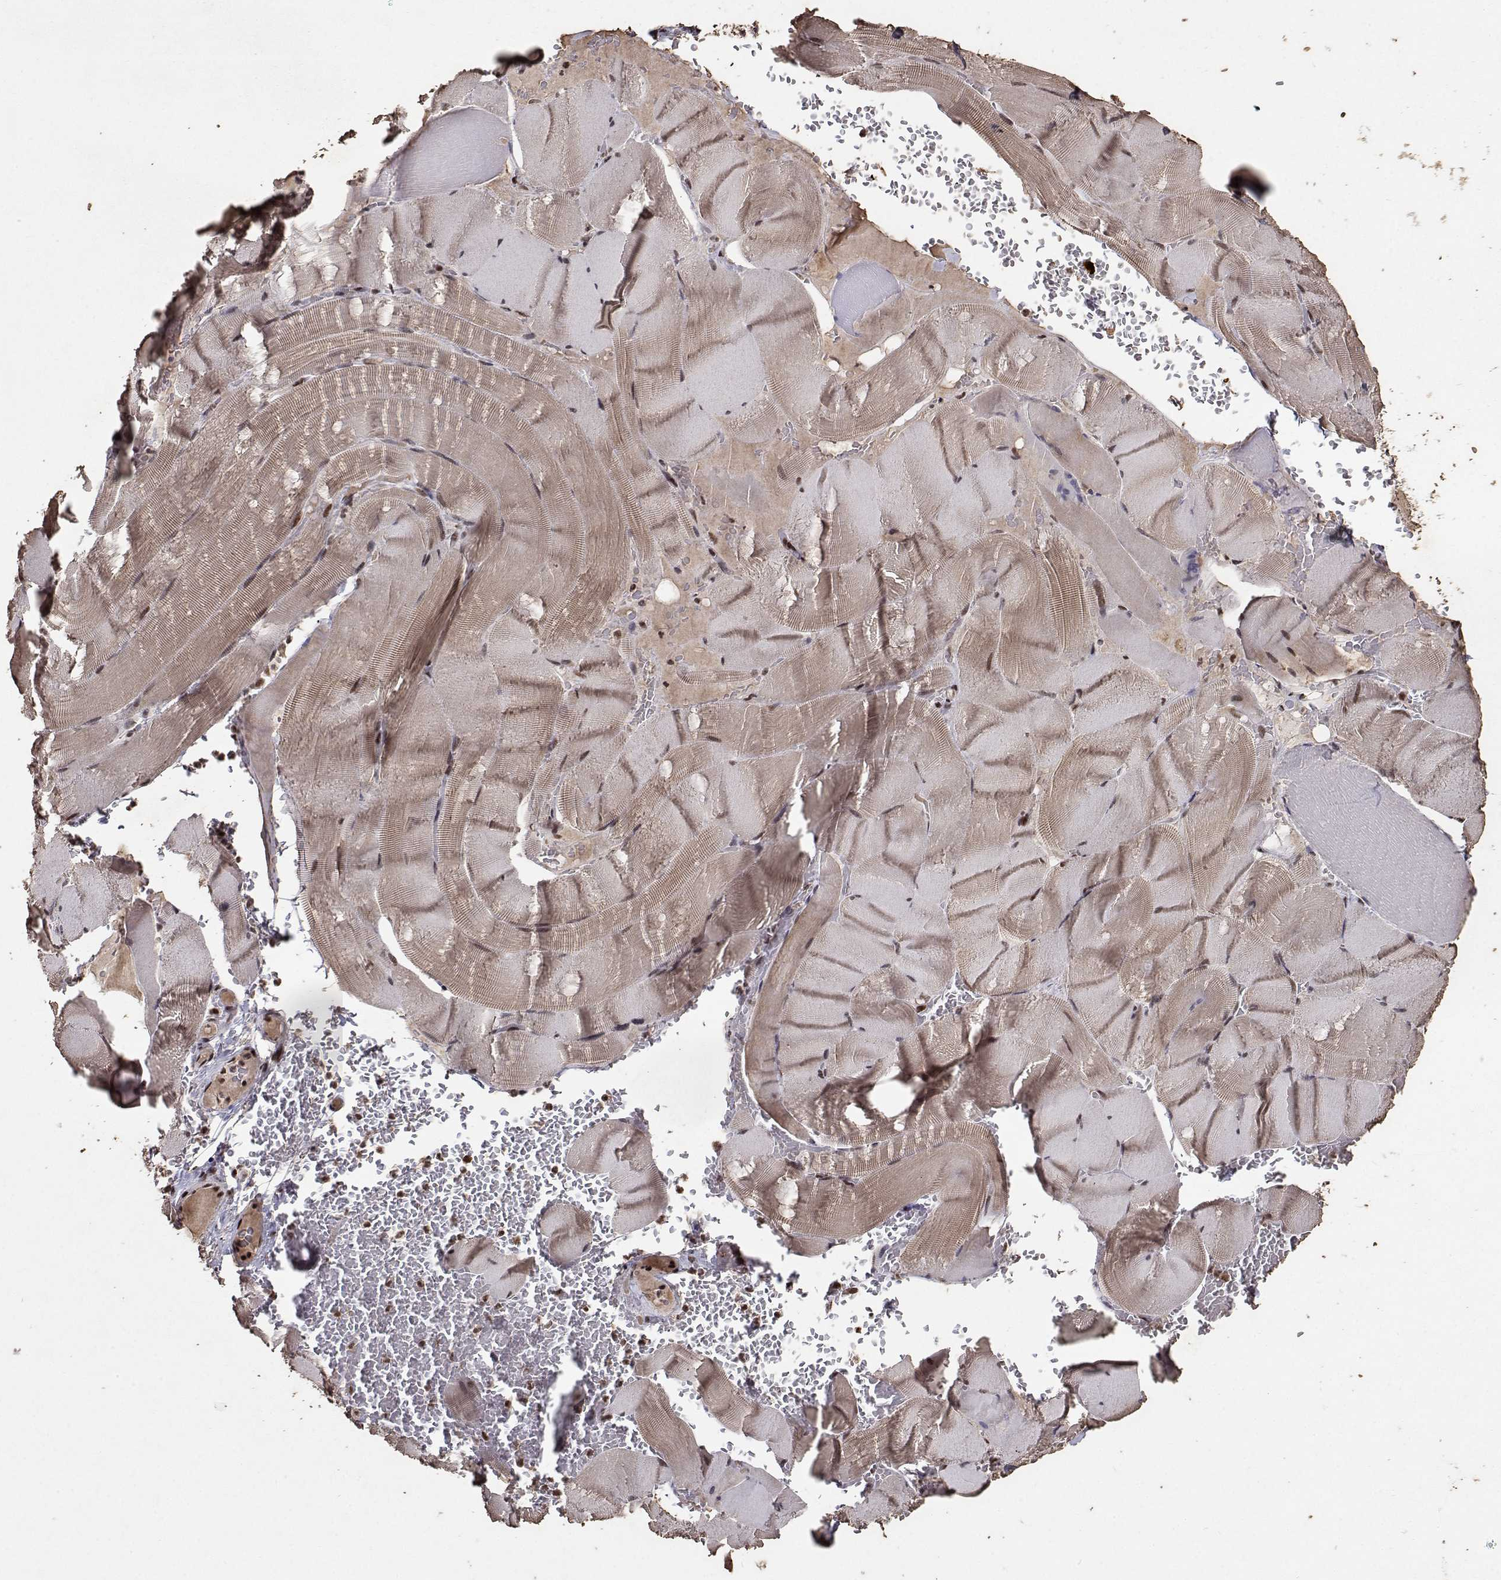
{"staining": {"intensity": "moderate", "quantity": ">75%", "location": "nuclear"}, "tissue": "skeletal muscle", "cell_type": "Myocytes", "image_type": "normal", "snomed": [{"axis": "morphology", "description": "Normal tissue, NOS"}, {"axis": "topography", "description": "Skeletal muscle"}], "caption": "Immunohistochemistry micrograph of unremarkable skeletal muscle: human skeletal muscle stained using immunohistochemistry (IHC) reveals medium levels of moderate protein expression localized specifically in the nuclear of myocytes, appearing as a nuclear brown color.", "gene": "TOE1", "patient": {"sex": "male", "age": 56}}